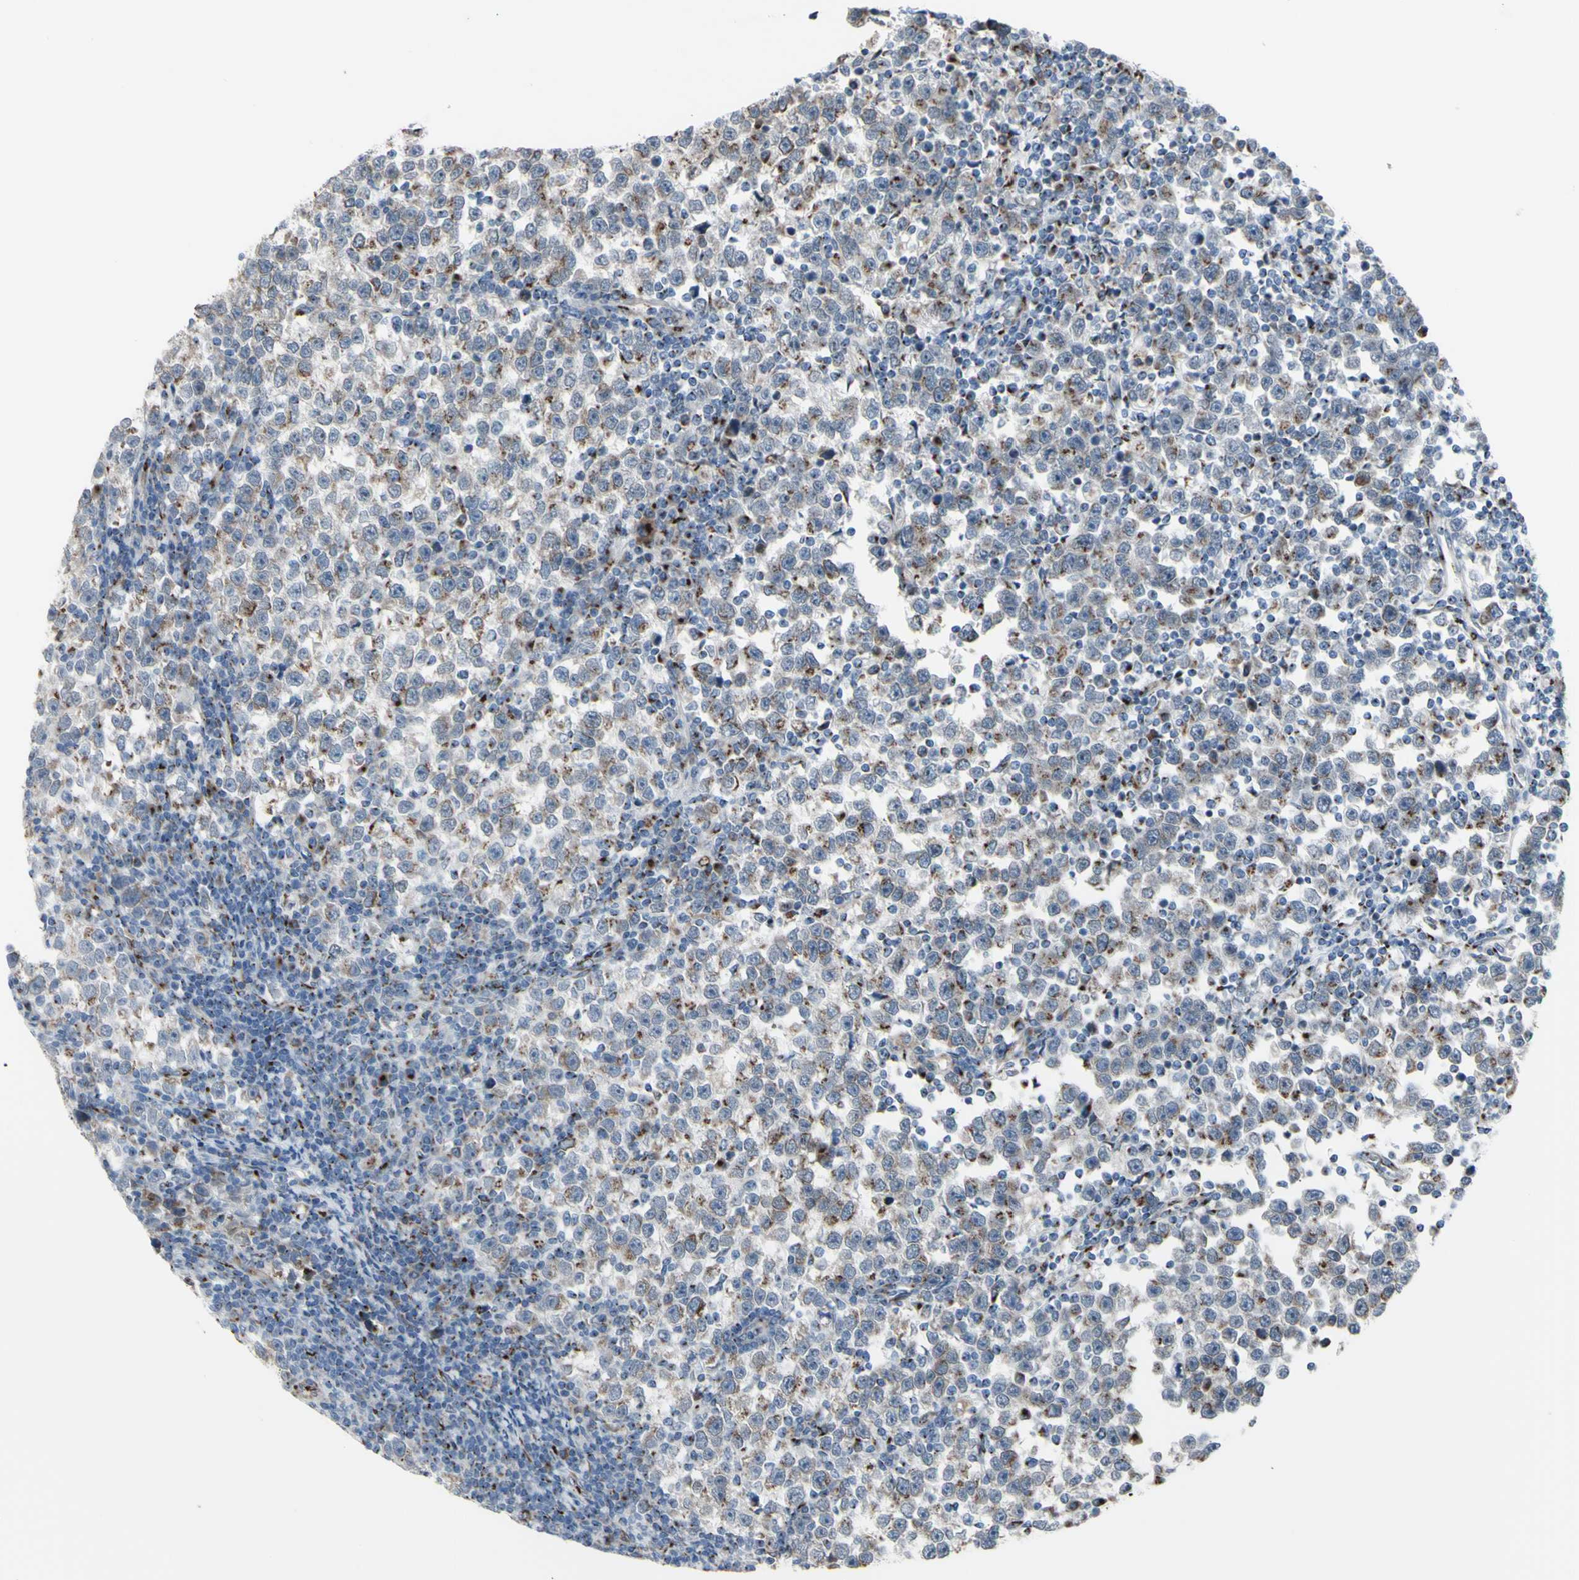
{"staining": {"intensity": "moderate", "quantity": "25%-75%", "location": "cytoplasmic/membranous"}, "tissue": "testis cancer", "cell_type": "Tumor cells", "image_type": "cancer", "snomed": [{"axis": "morphology", "description": "Seminoma, NOS"}, {"axis": "topography", "description": "Testis"}], "caption": "High-power microscopy captured an immunohistochemistry image of testis seminoma, revealing moderate cytoplasmic/membranous expression in approximately 25%-75% of tumor cells. The protein is shown in brown color, while the nuclei are stained blue.", "gene": "GLG1", "patient": {"sex": "male", "age": 43}}